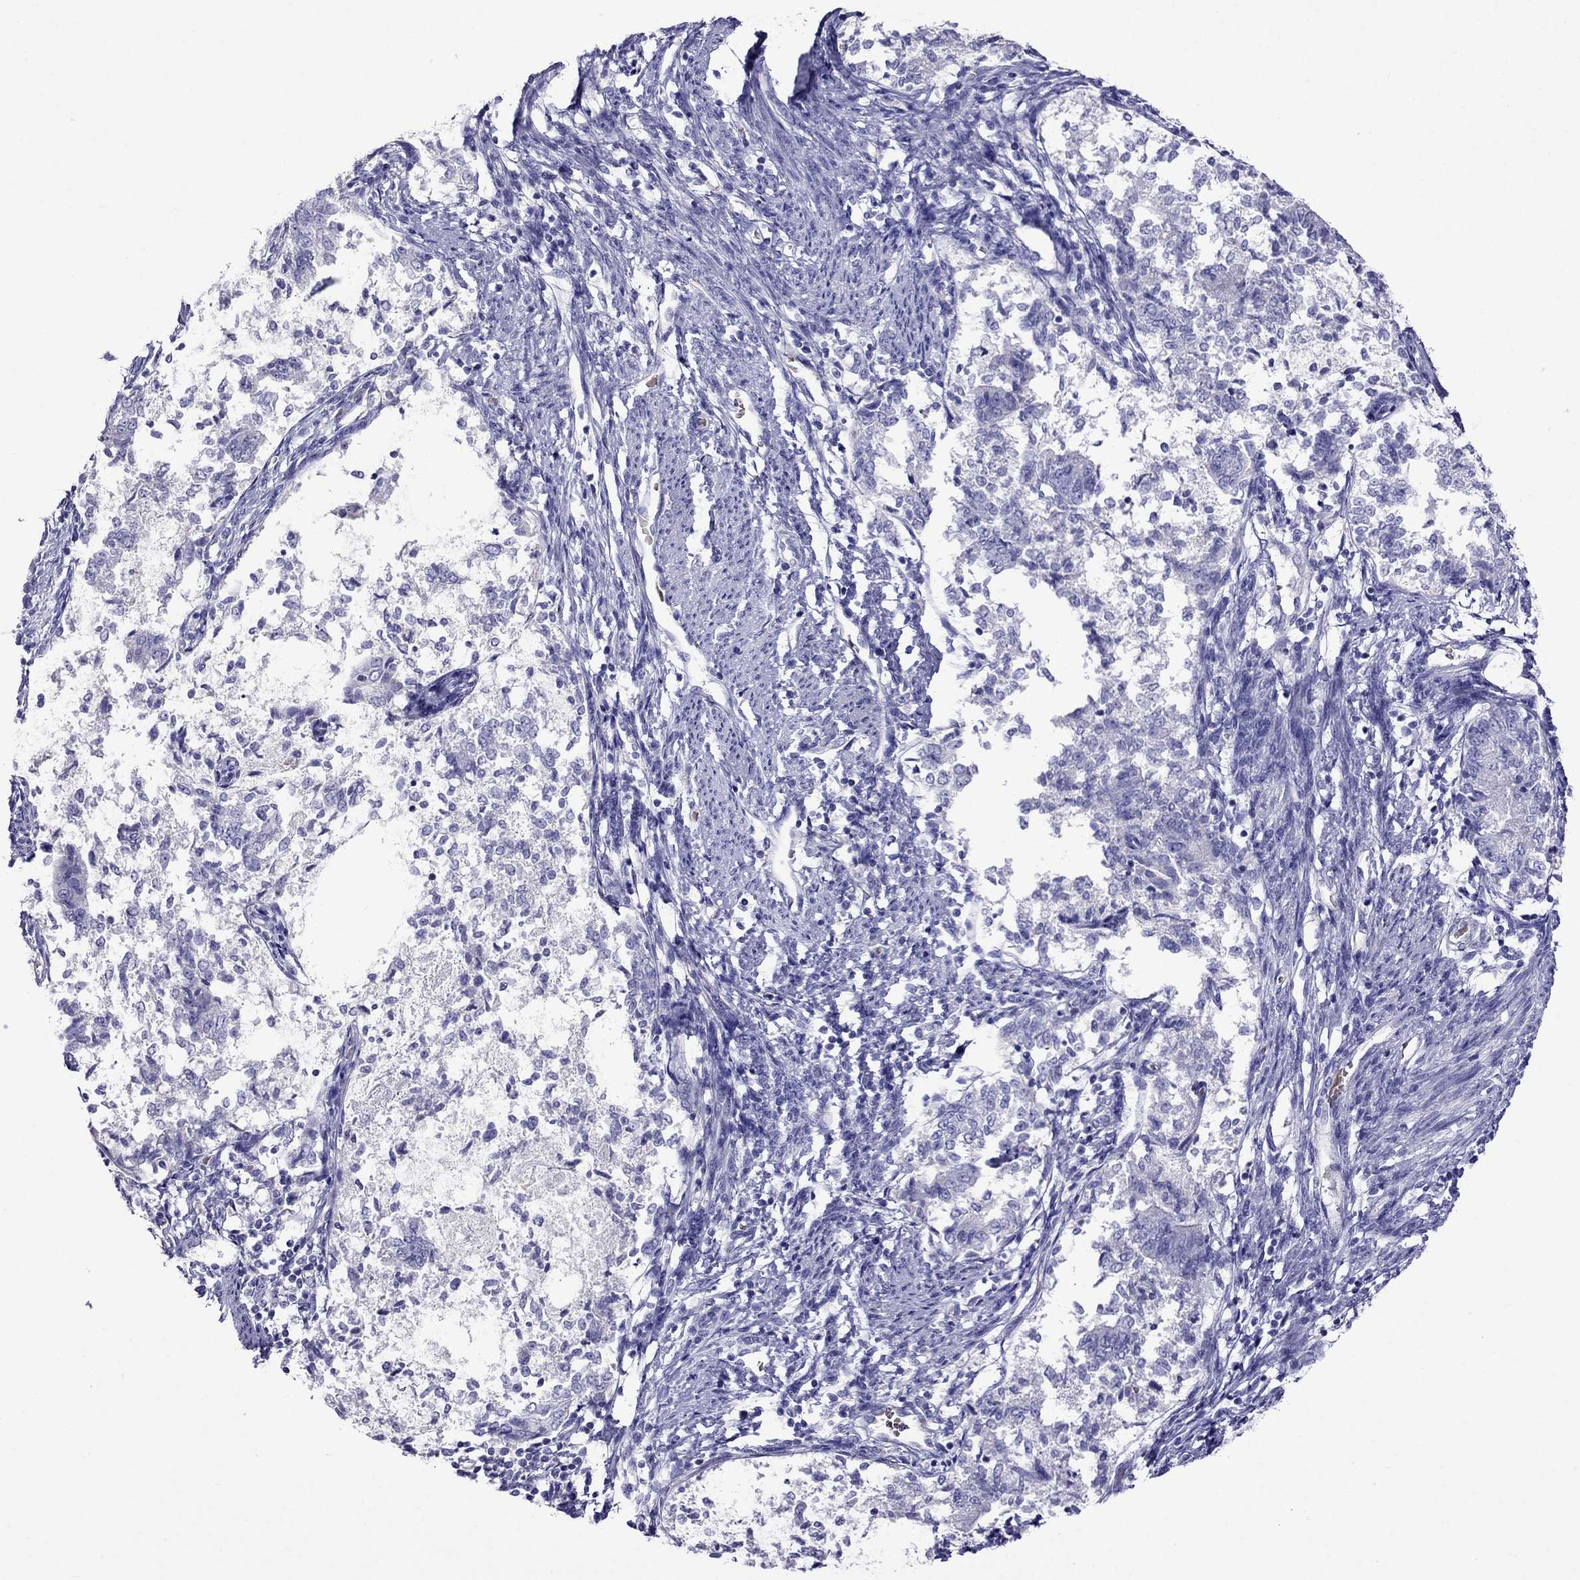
{"staining": {"intensity": "negative", "quantity": "none", "location": "none"}, "tissue": "endometrial cancer", "cell_type": "Tumor cells", "image_type": "cancer", "snomed": [{"axis": "morphology", "description": "Adenocarcinoma, NOS"}, {"axis": "topography", "description": "Endometrium"}], "caption": "IHC histopathology image of neoplastic tissue: endometrial adenocarcinoma stained with DAB displays no significant protein staining in tumor cells.", "gene": "TDRD1", "patient": {"sex": "female", "age": 65}}